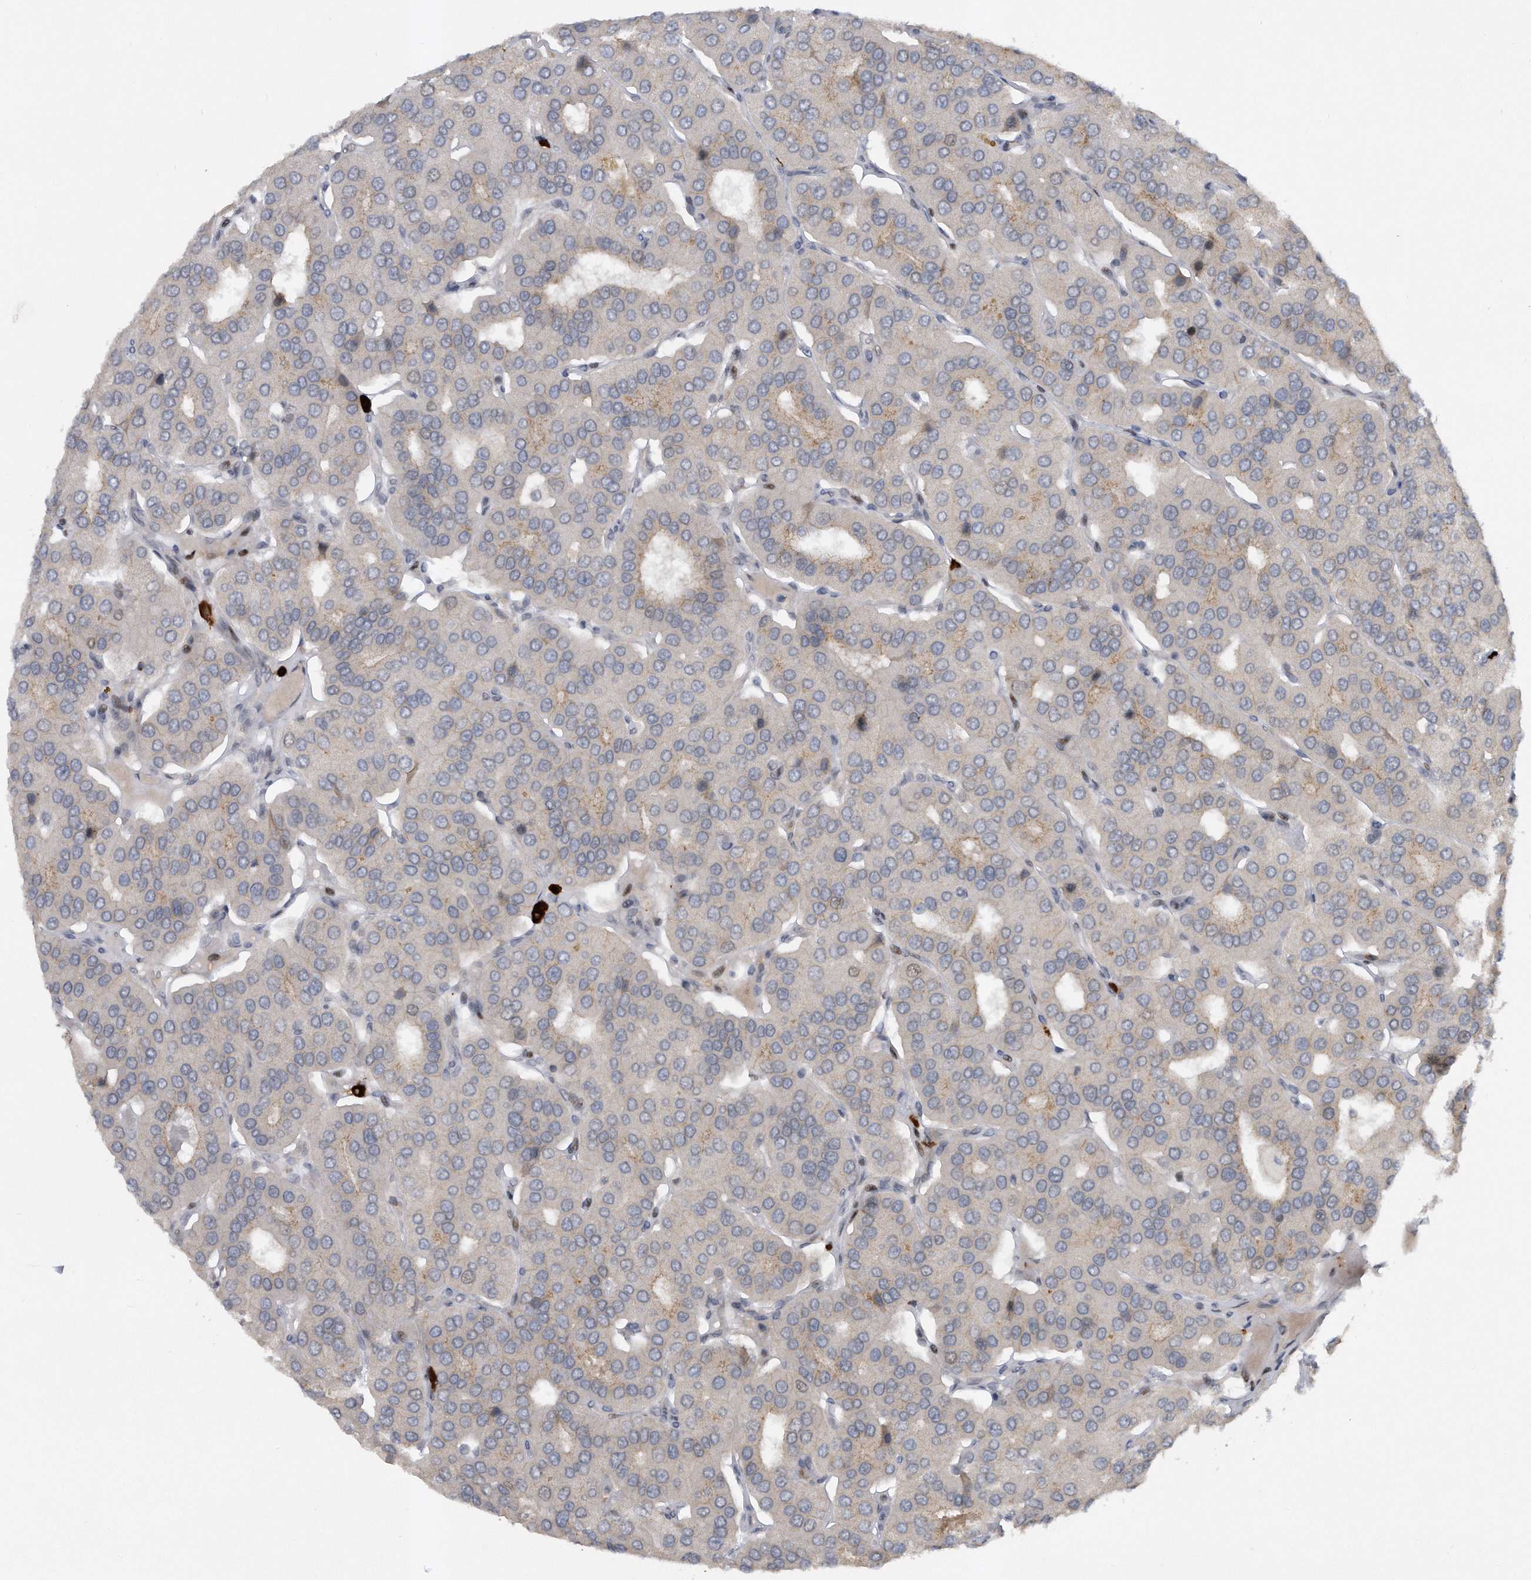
{"staining": {"intensity": "weak", "quantity": "<25%", "location": "cytoplasmic/membranous"}, "tissue": "parathyroid gland", "cell_type": "Glandular cells", "image_type": "normal", "snomed": [{"axis": "morphology", "description": "Normal tissue, NOS"}, {"axis": "morphology", "description": "Adenoma, NOS"}, {"axis": "topography", "description": "Parathyroid gland"}], "caption": "IHC of normal human parathyroid gland displays no expression in glandular cells.", "gene": "PGBD2", "patient": {"sex": "female", "age": 86}}